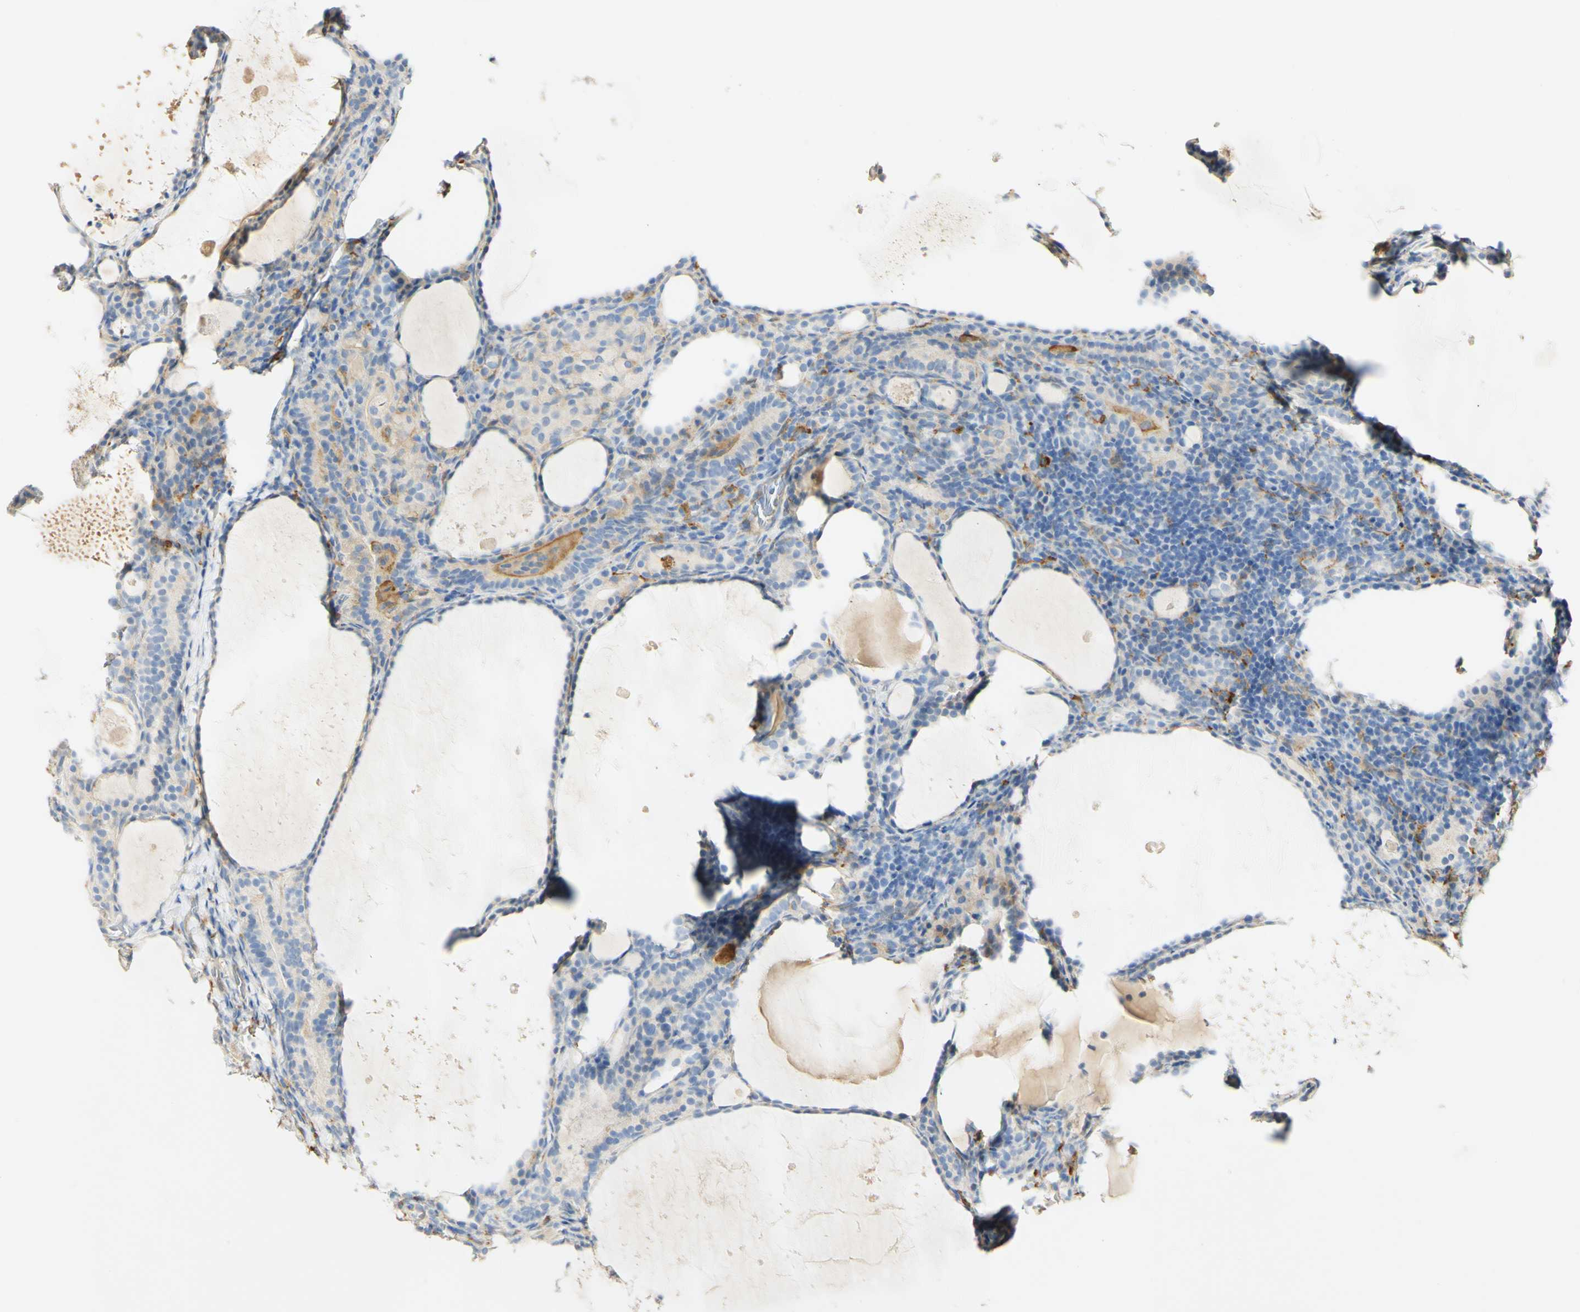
{"staining": {"intensity": "weak", "quantity": "25%-75%", "location": "cytoplasmic/membranous"}, "tissue": "thyroid cancer", "cell_type": "Tumor cells", "image_type": "cancer", "snomed": [{"axis": "morphology", "description": "Papillary adenocarcinoma, NOS"}, {"axis": "topography", "description": "Thyroid gland"}], "caption": "A histopathology image showing weak cytoplasmic/membranous expression in about 25%-75% of tumor cells in thyroid cancer (papillary adenocarcinoma), as visualized by brown immunohistochemical staining.", "gene": "FCGRT", "patient": {"sex": "female", "age": 42}}